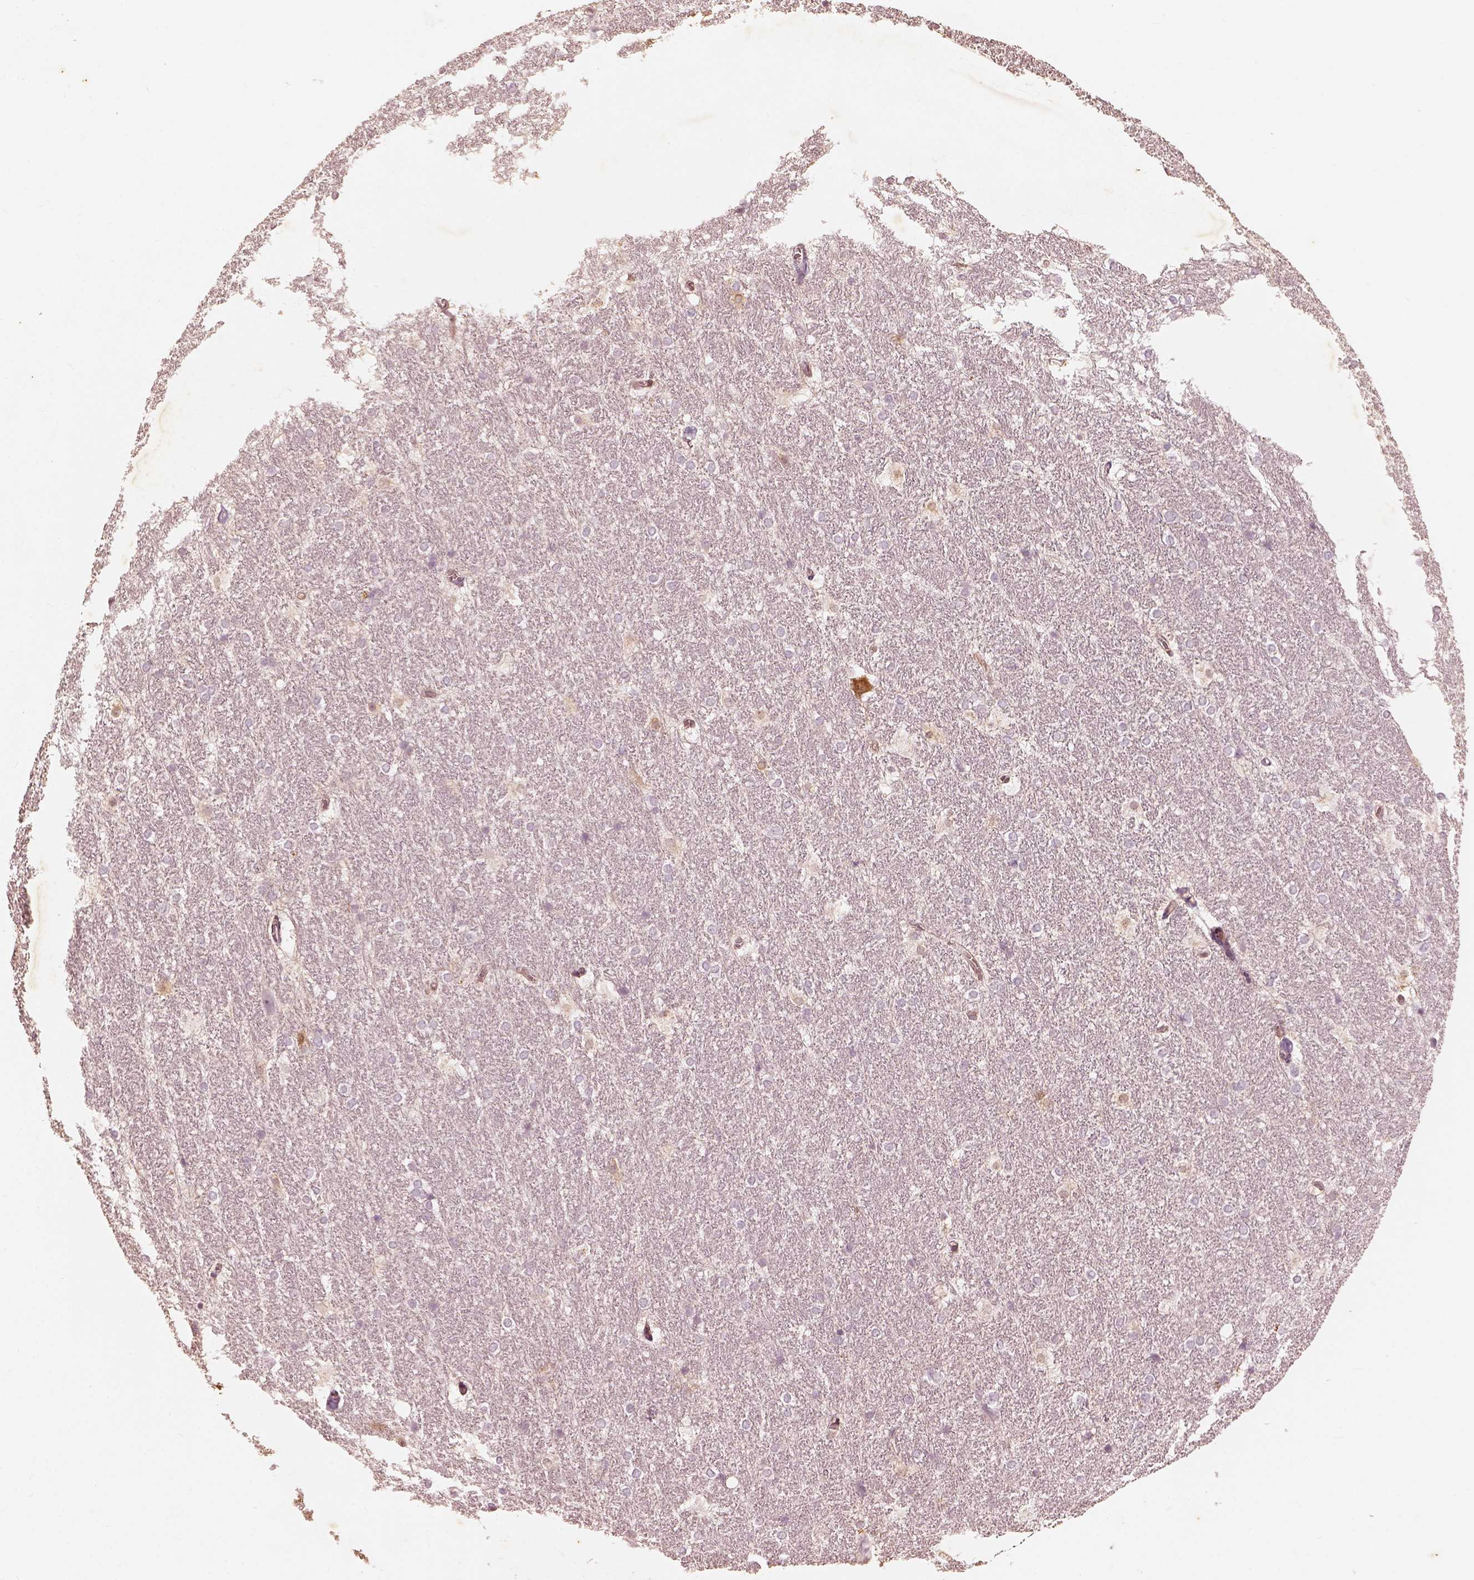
{"staining": {"intensity": "negative", "quantity": "none", "location": "none"}, "tissue": "hippocampus", "cell_type": "Glial cells", "image_type": "normal", "snomed": [{"axis": "morphology", "description": "Normal tissue, NOS"}, {"axis": "topography", "description": "Cerebral cortex"}, {"axis": "topography", "description": "Hippocampus"}], "caption": "Immunohistochemical staining of benign hippocampus exhibits no significant staining in glial cells.", "gene": "WLS", "patient": {"sex": "female", "age": 19}}